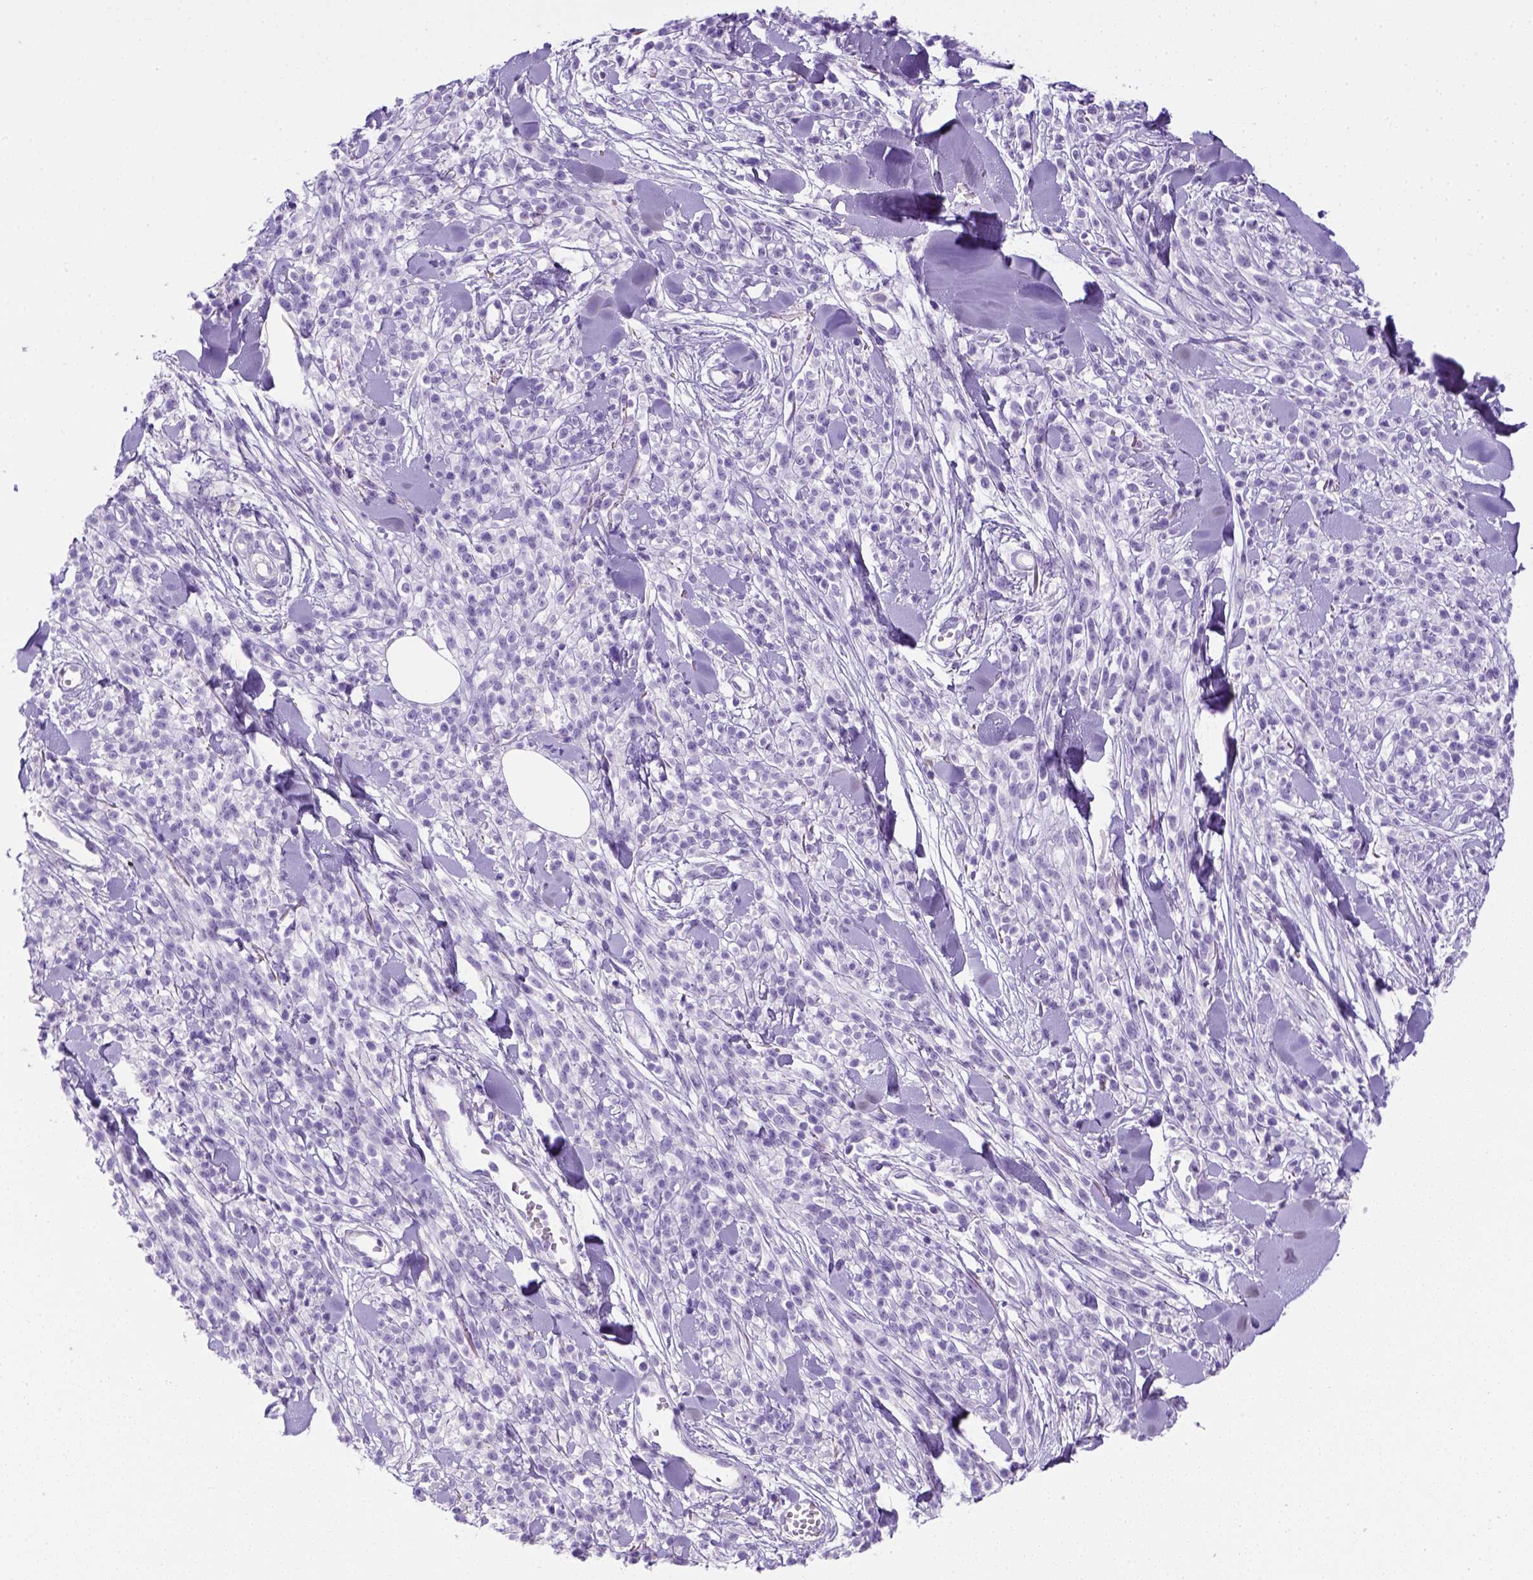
{"staining": {"intensity": "negative", "quantity": "none", "location": "none"}, "tissue": "melanoma", "cell_type": "Tumor cells", "image_type": "cancer", "snomed": [{"axis": "morphology", "description": "Malignant melanoma, NOS"}, {"axis": "topography", "description": "Skin"}, {"axis": "topography", "description": "Skin of trunk"}], "caption": "A histopathology image of melanoma stained for a protein exhibits no brown staining in tumor cells. Nuclei are stained in blue.", "gene": "KRT71", "patient": {"sex": "male", "age": 74}}